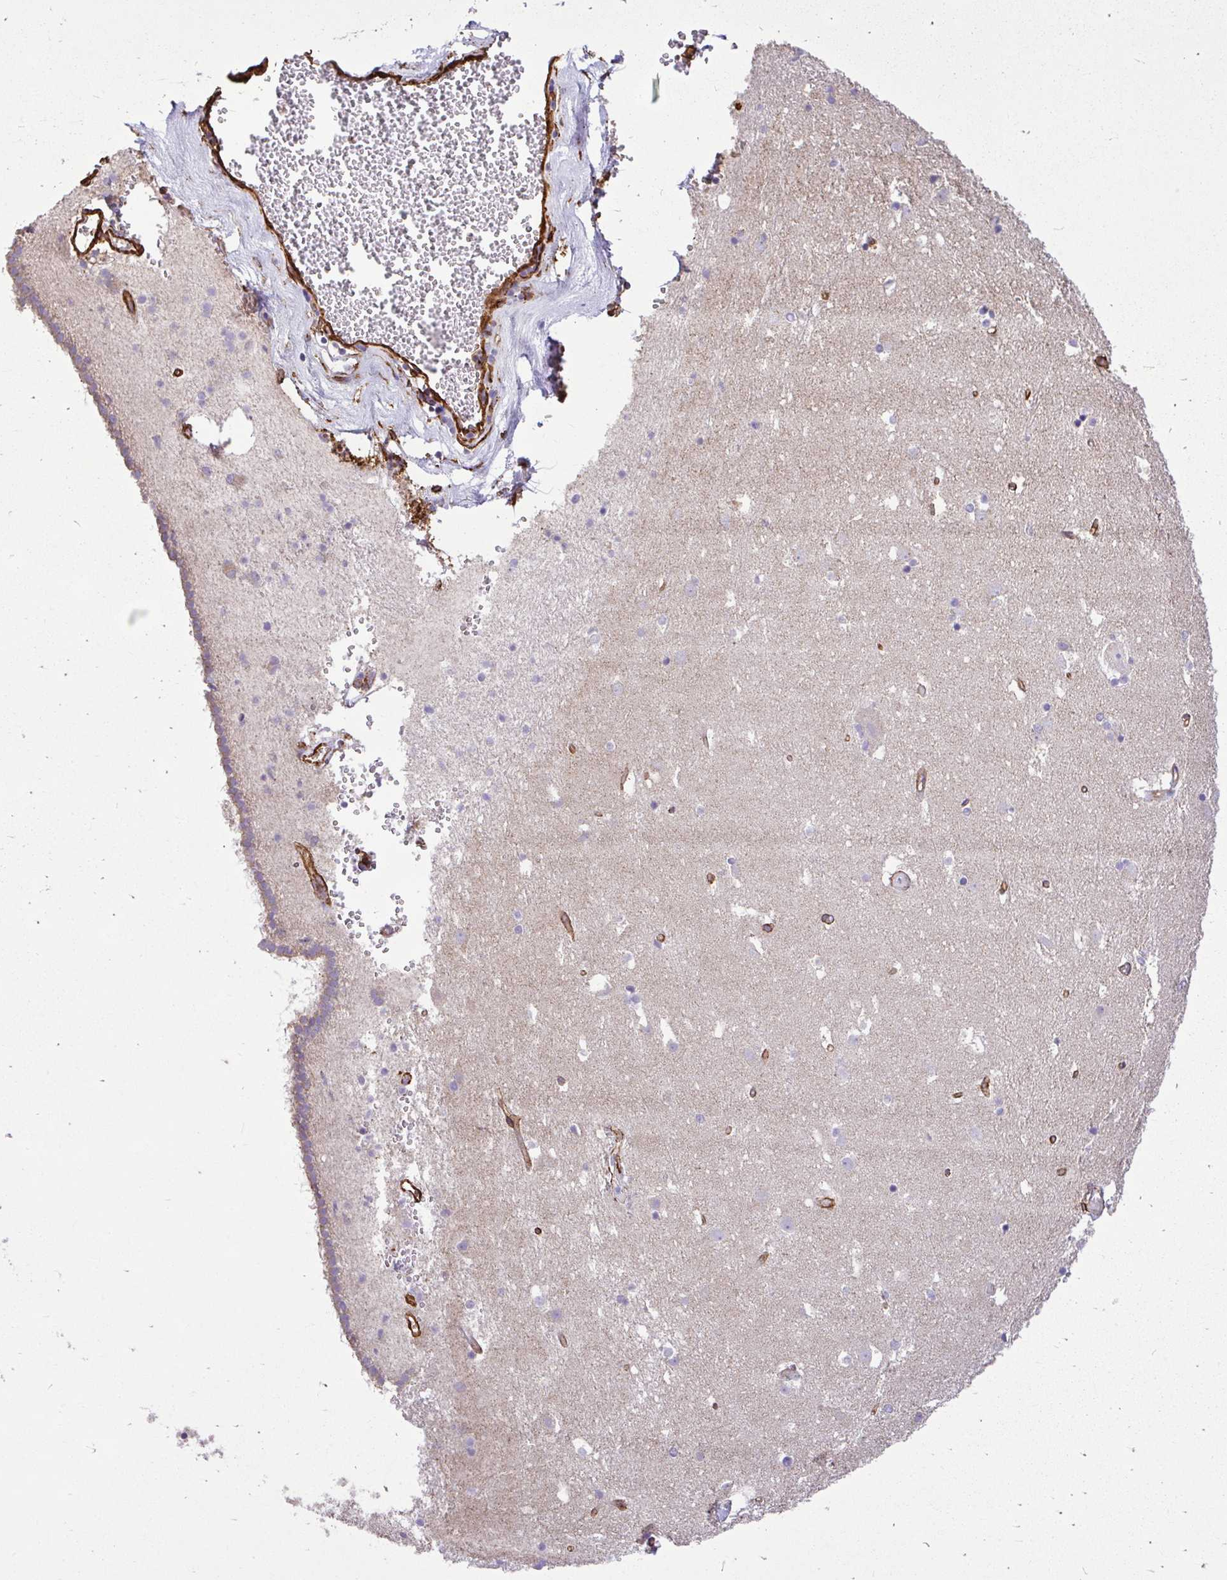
{"staining": {"intensity": "weak", "quantity": "<25%", "location": "cytoplasmic/membranous"}, "tissue": "caudate", "cell_type": "Glial cells", "image_type": "normal", "snomed": [{"axis": "morphology", "description": "Normal tissue, NOS"}, {"axis": "topography", "description": "Lateral ventricle wall"}], "caption": "Glial cells show no significant expression in unremarkable caudate.", "gene": "PTPRK", "patient": {"sex": "male", "age": 37}}